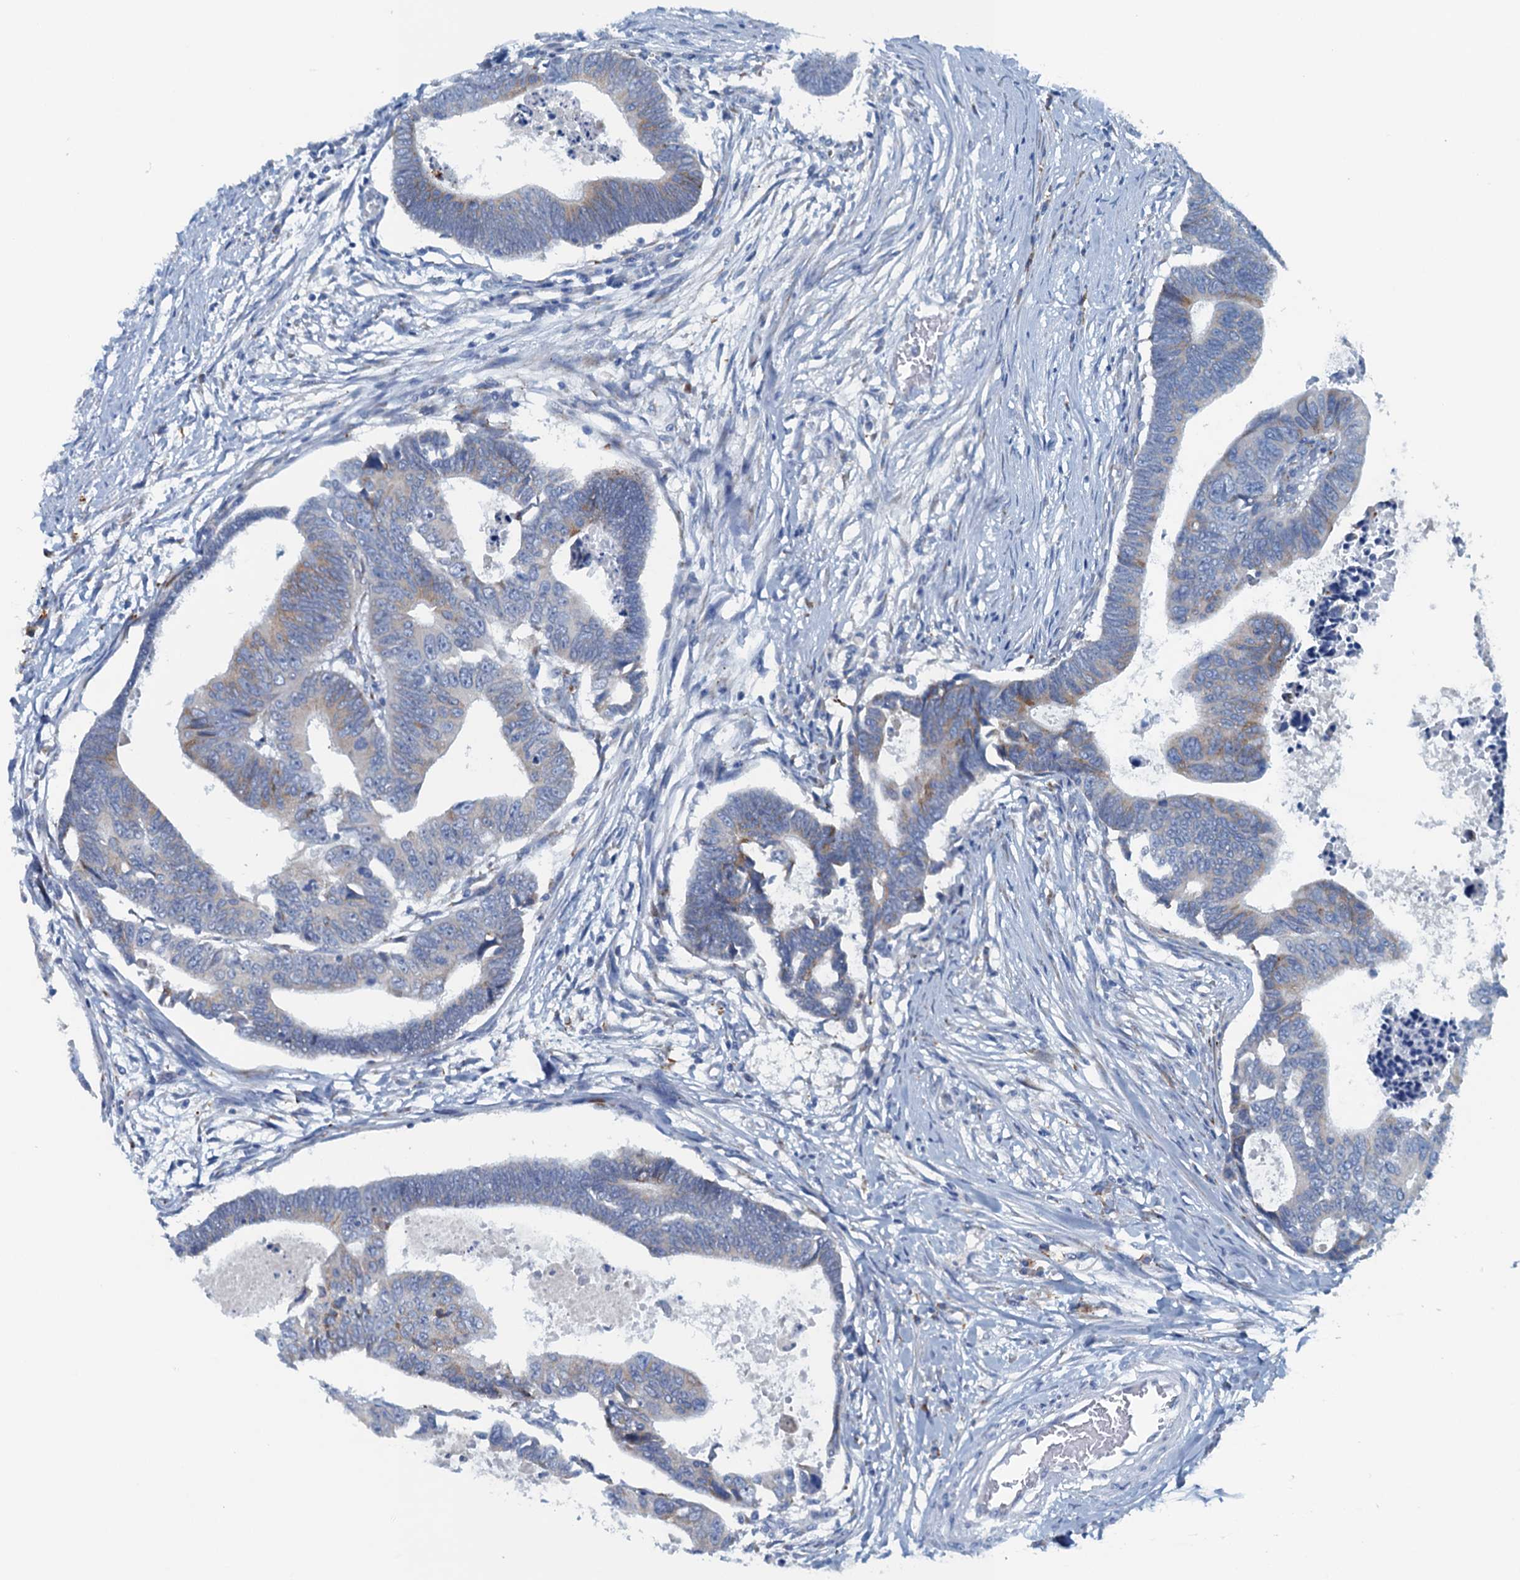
{"staining": {"intensity": "weak", "quantity": "<25%", "location": "cytoplasmic/membranous"}, "tissue": "colorectal cancer", "cell_type": "Tumor cells", "image_type": "cancer", "snomed": [{"axis": "morphology", "description": "Adenocarcinoma, NOS"}, {"axis": "topography", "description": "Rectum"}], "caption": "Tumor cells are negative for protein expression in human colorectal adenocarcinoma. The staining is performed using DAB (3,3'-diaminobenzidine) brown chromogen with nuclei counter-stained in using hematoxylin.", "gene": "CBLIF", "patient": {"sex": "female", "age": 65}}